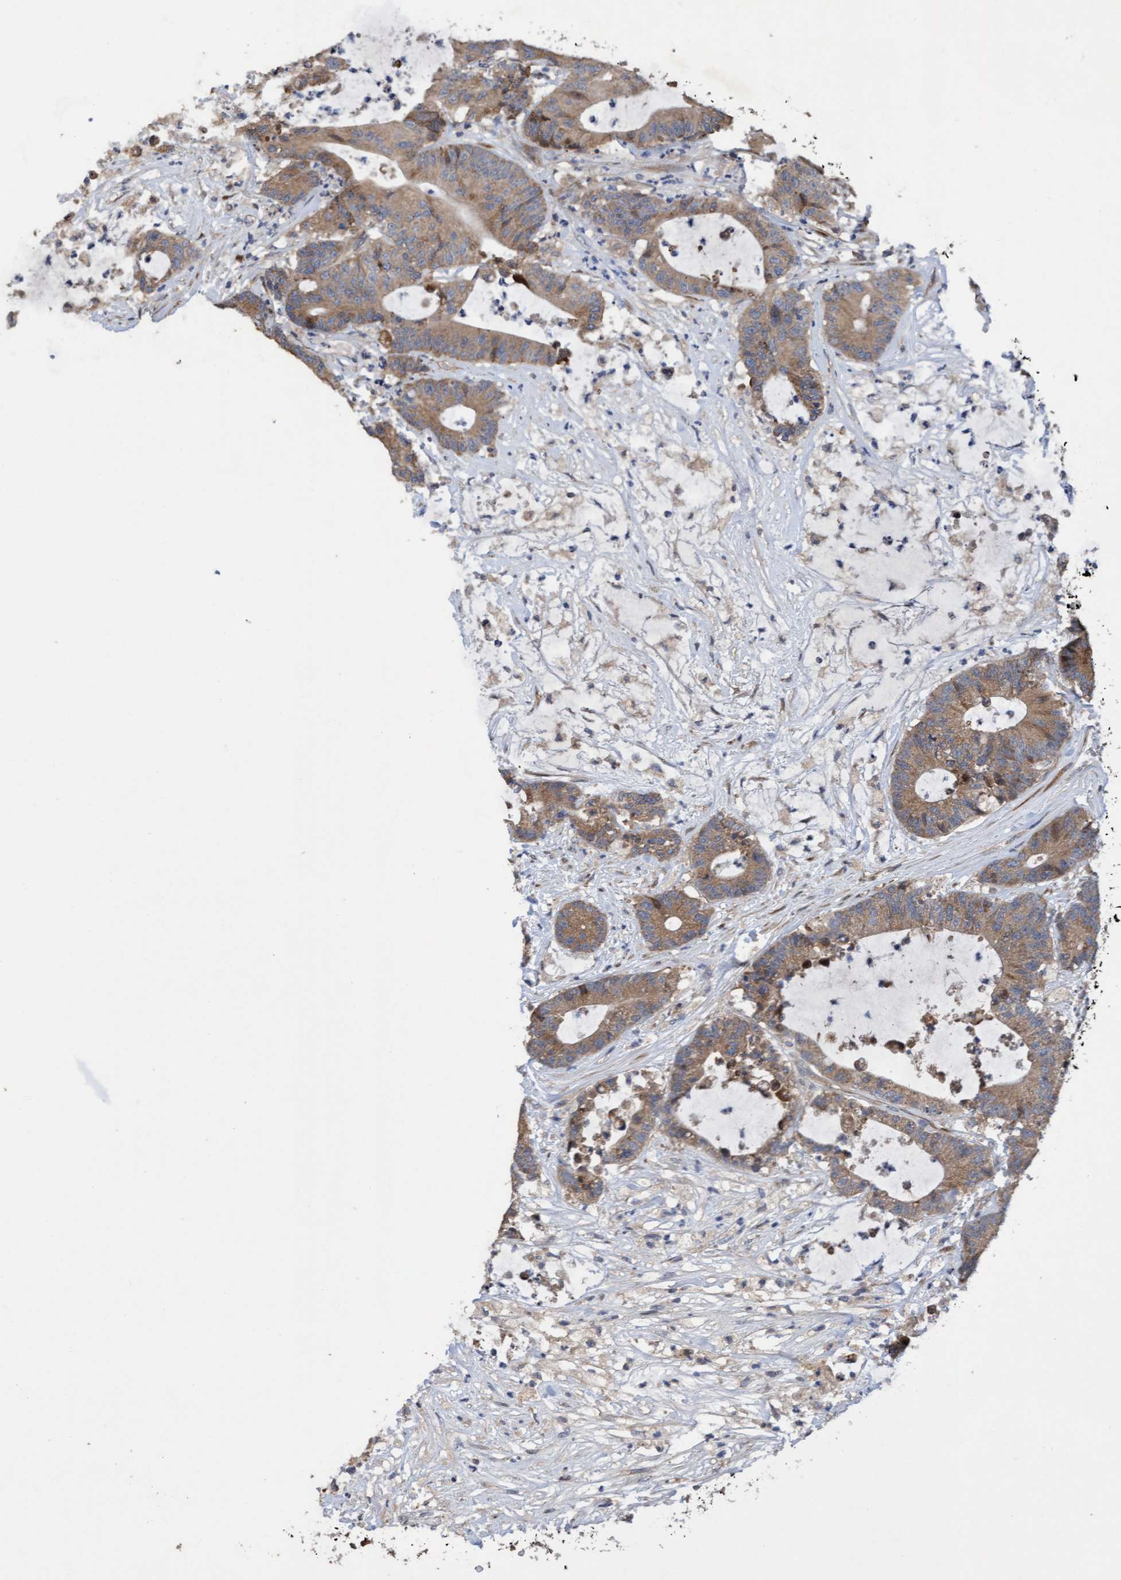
{"staining": {"intensity": "moderate", "quantity": ">75%", "location": "cytoplasmic/membranous"}, "tissue": "colorectal cancer", "cell_type": "Tumor cells", "image_type": "cancer", "snomed": [{"axis": "morphology", "description": "Adenocarcinoma, NOS"}, {"axis": "topography", "description": "Colon"}], "caption": "About >75% of tumor cells in colorectal adenocarcinoma exhibit moderate cytoplasmic/membranous protein staining as visualized by brown immunohistochemical staining.", "gene": "ELP5", "patient": {"sex": "female", "age": 84}}